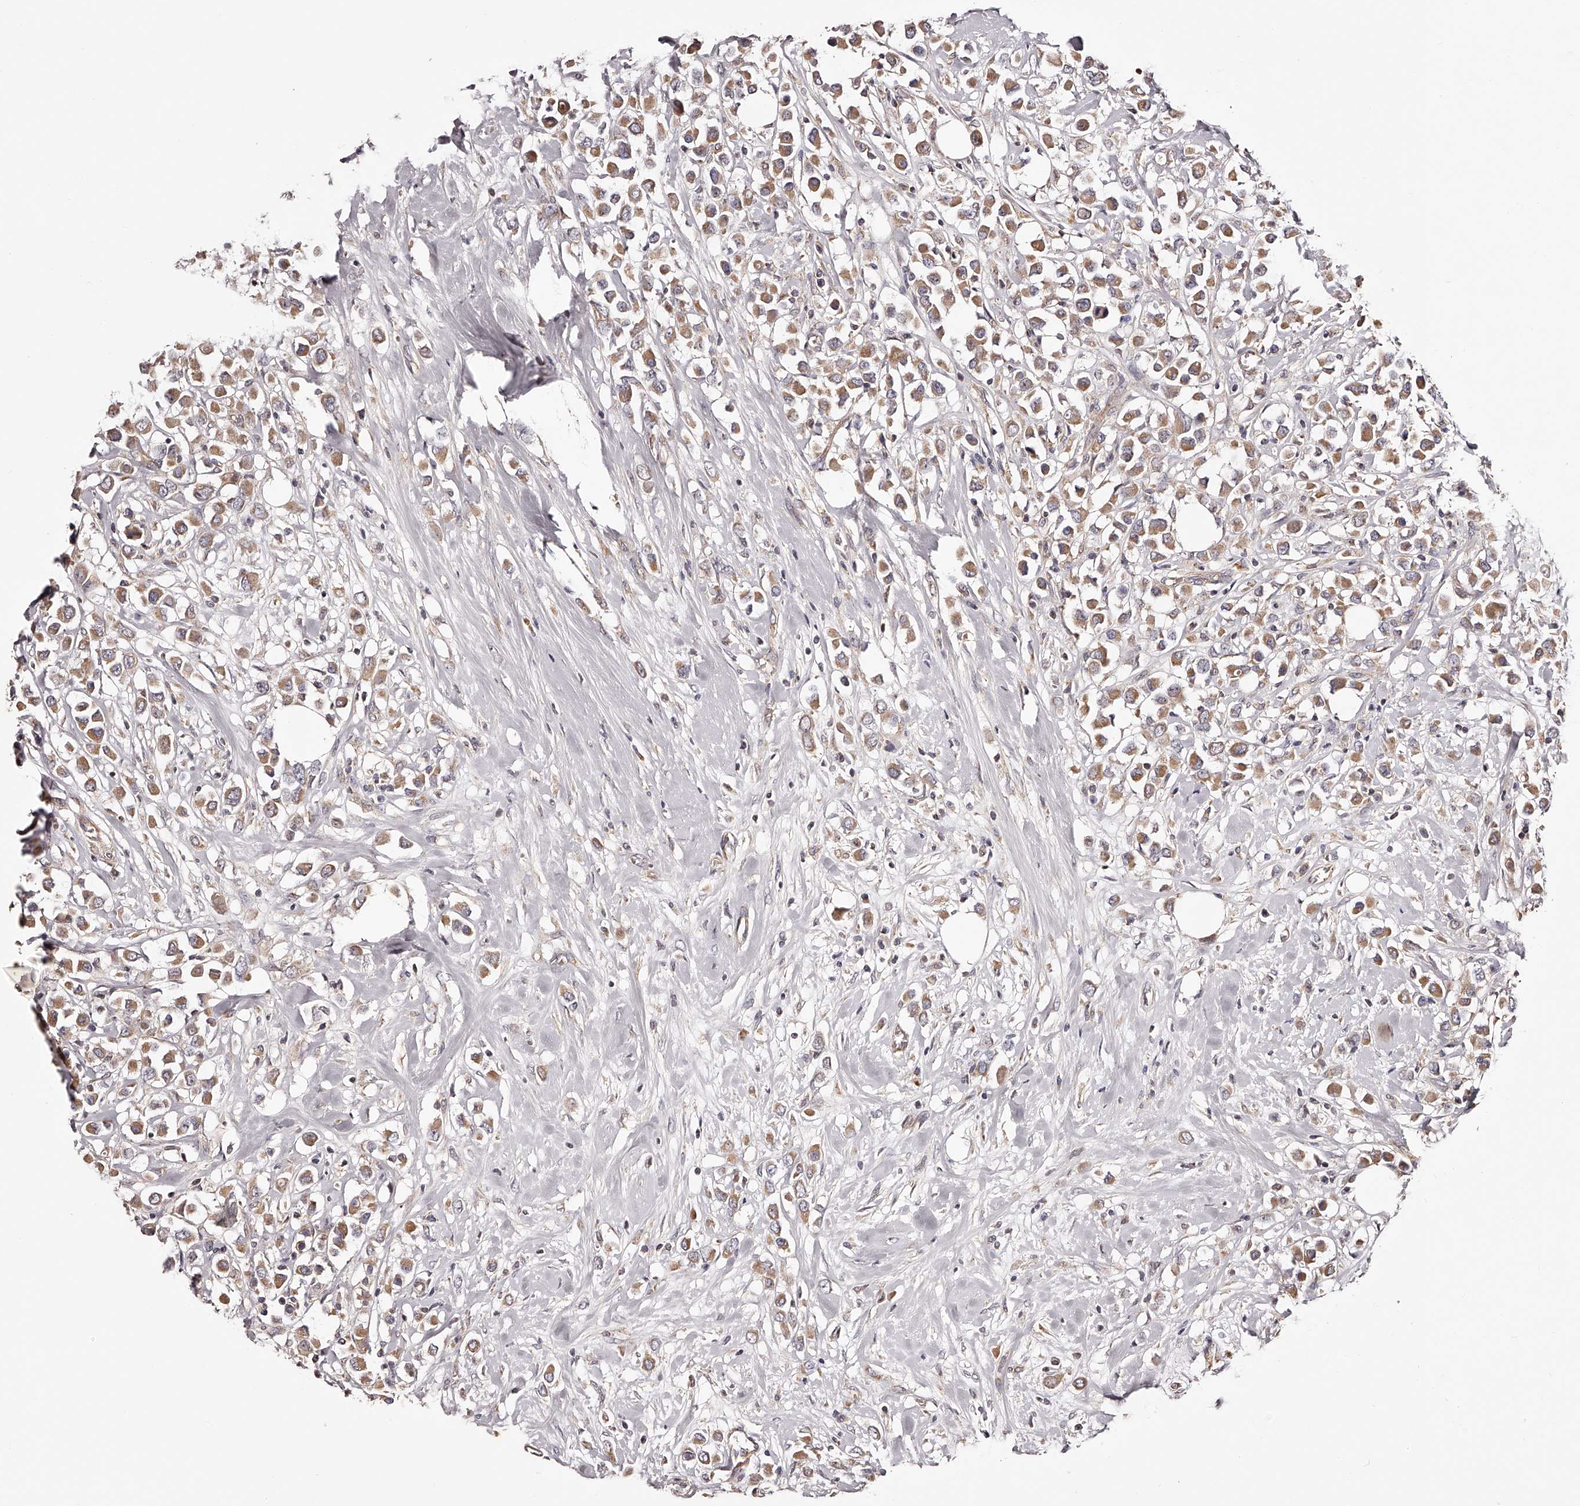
{"staining": {"intensity": "moderate", "quantity": ">75%", "location": "cytoplasmic/membranous"}, "tissue": "breast cancer", "cell_type": "Tumor cells", "image_type": "cancer", "snomed": [{"axis": "morphology", "description": "Duct carcinoma"}, {"axis": "topography", "description": "Breast"}], "caption": "High-magnification brightfield microscopy of breast infiltrating ductal carcinoma stained with DAB (brown) and counterstained with hematoxylin (blue). tumor cells exhibit moderate cytoplasmic/membranous positivity is appreciated in approximately>75% of cells.", "gene": "USP21", "patient": {"sex": "female", "age": 61}}